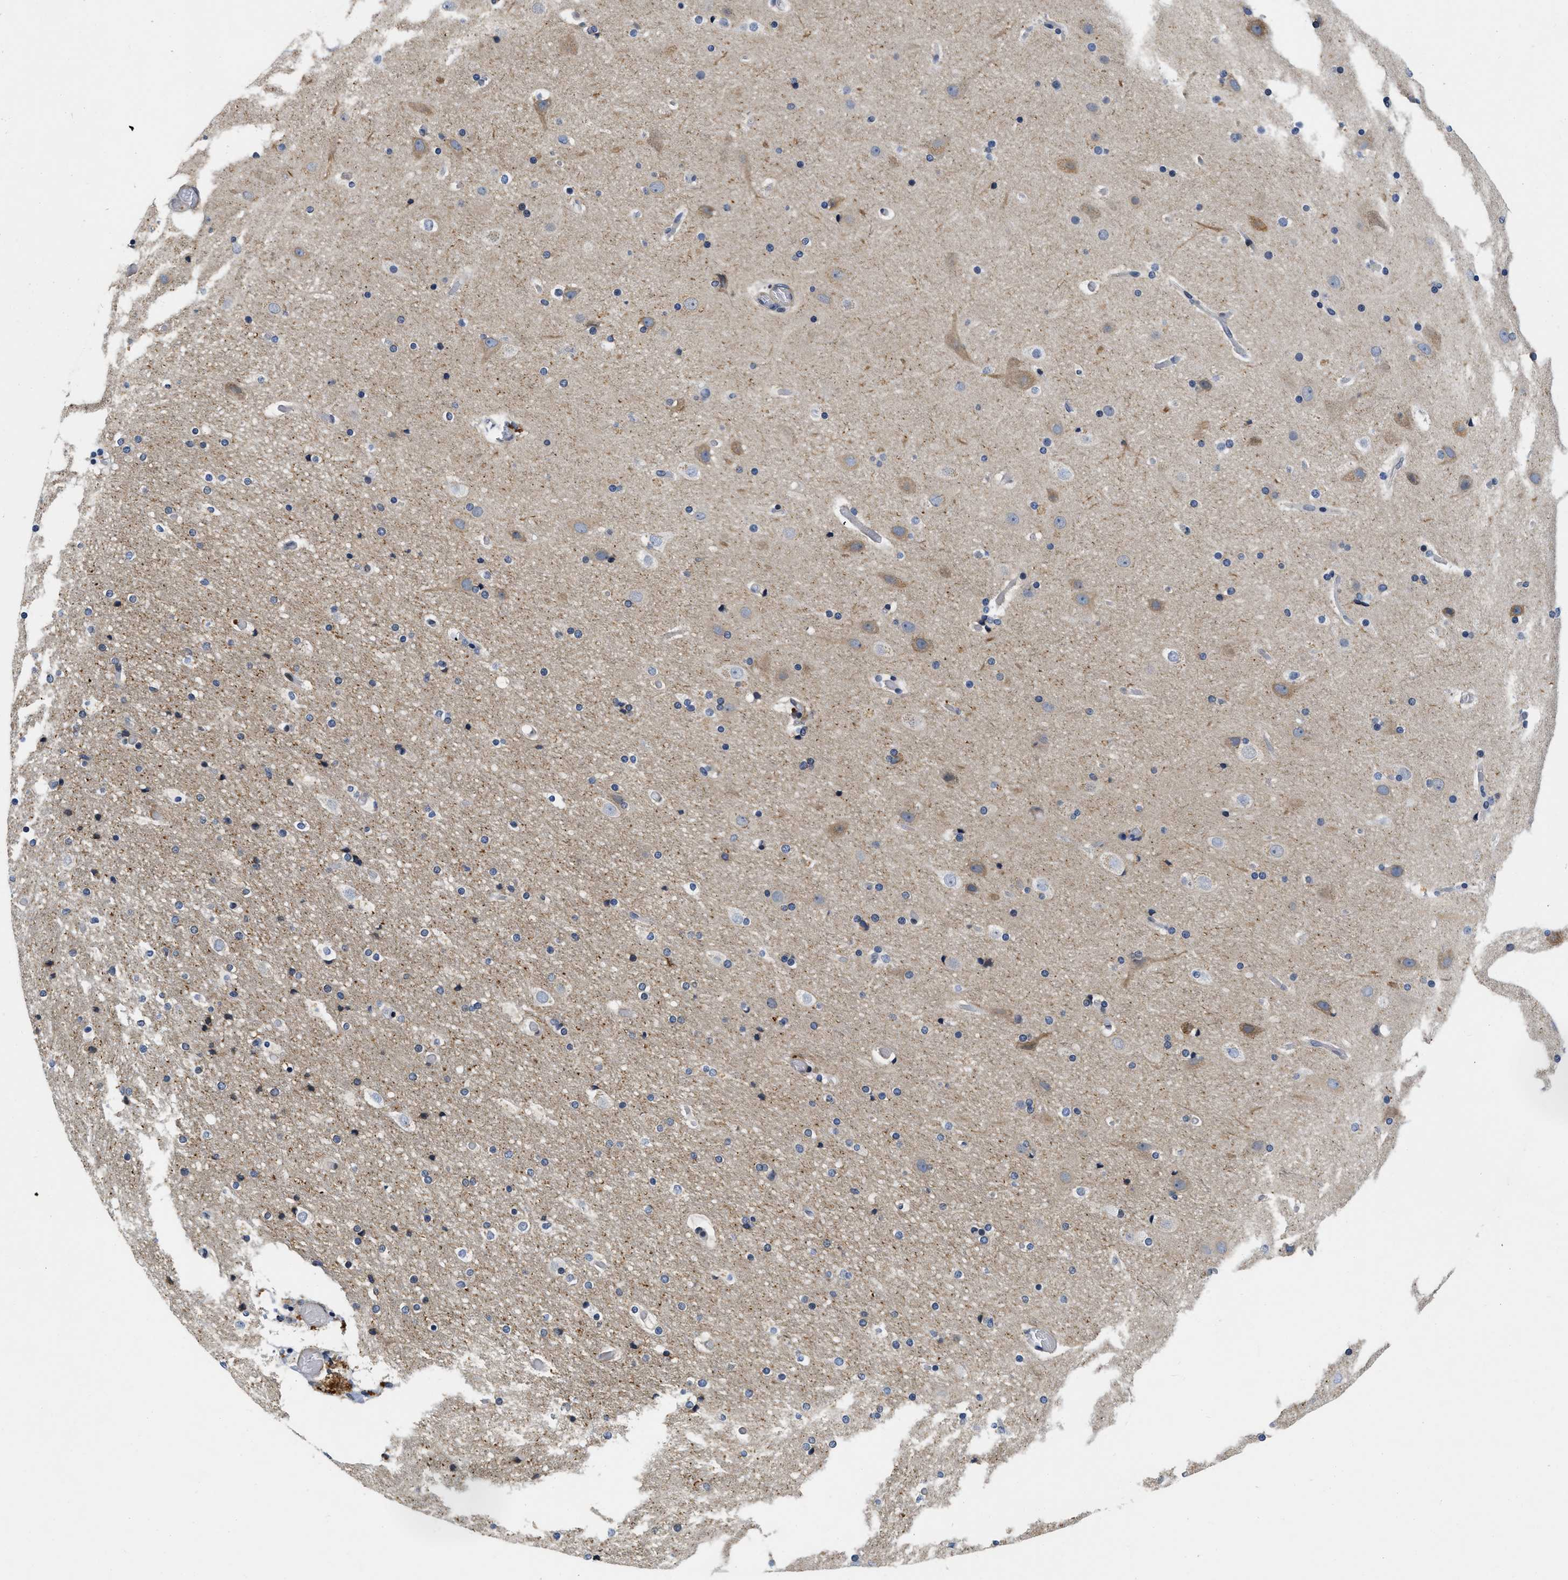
{"staining": {"intensity": "negative", "quantity": "none", "location": "none"}, "tissue": "cerebral cortex", "cell_type": "Endothelial cells", "image_type": "normal", "snomed": [{"axis": "morphology", "description": "Normal tissue, NOS"}, {"axis": "topography", "description": "Cerebral cortex"}], "caption": "Histopathology image shows no significant protein staining in endothelial cells of benign cerebral cortex. (Stains: DAB immunohistochemistry (IHC) with hematoxylin counter stain, Microscopy: brightfield microscopy at high magnification).", "gene": "VIP", "patient": {"sex": "male", "age": 57}}